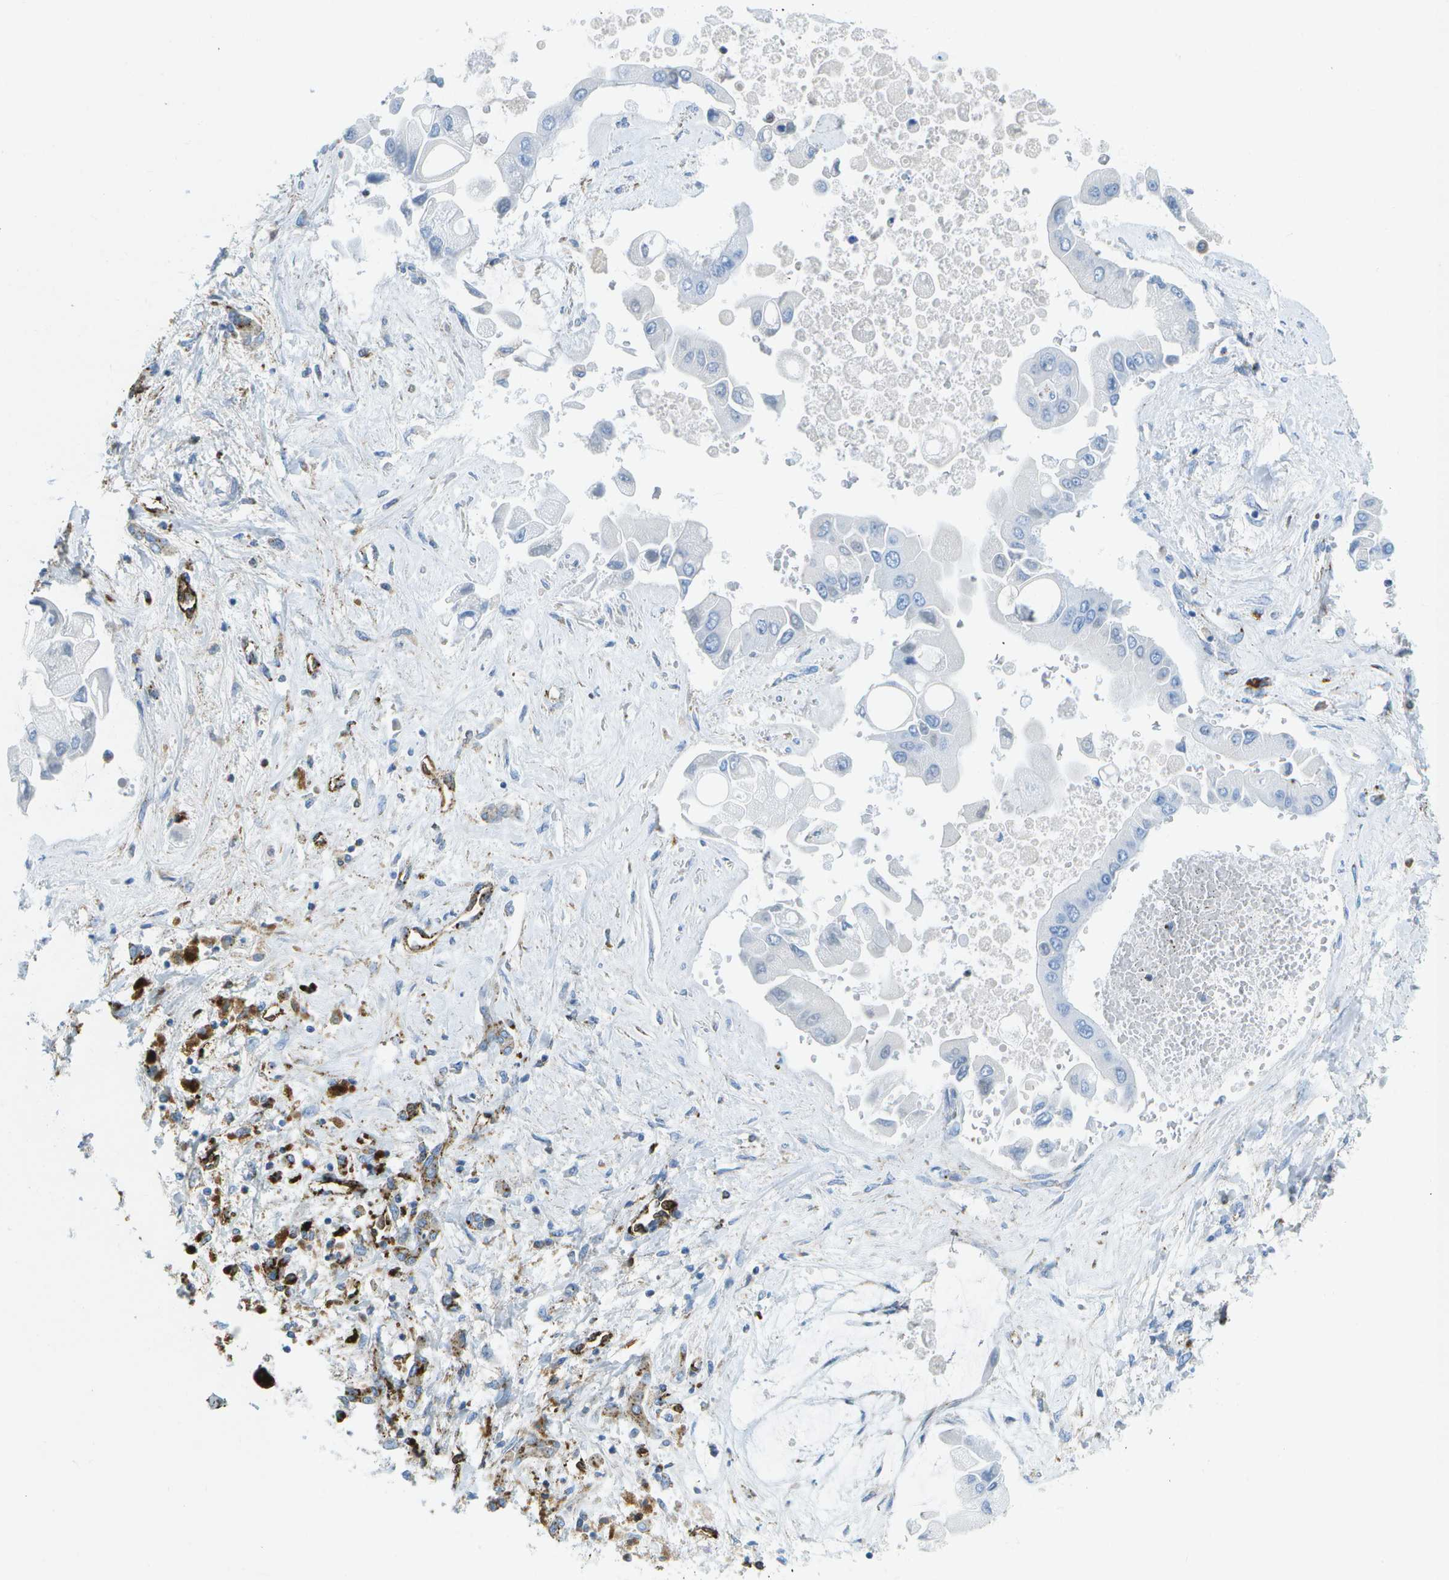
{"staining": {"intensity": "negative", "quantity": "none", "location": "none"}, "tissue": "liver cancer", "cell_type": "Tumor cells", "image_type": "cancer", "snomed": [{"axis": "morphology", "description": "Cholangiocarcinoma"}, {"axis": "topography", "description": "Liver"}], "caption": "This is an immunohistochemistry (IHC) photomicrograph of human liver cancer (cholangiocarcinoma). There is no positivity in tumor cells.", "gene": "PRCP", "patient": {"sex": "male", "age": 50}}